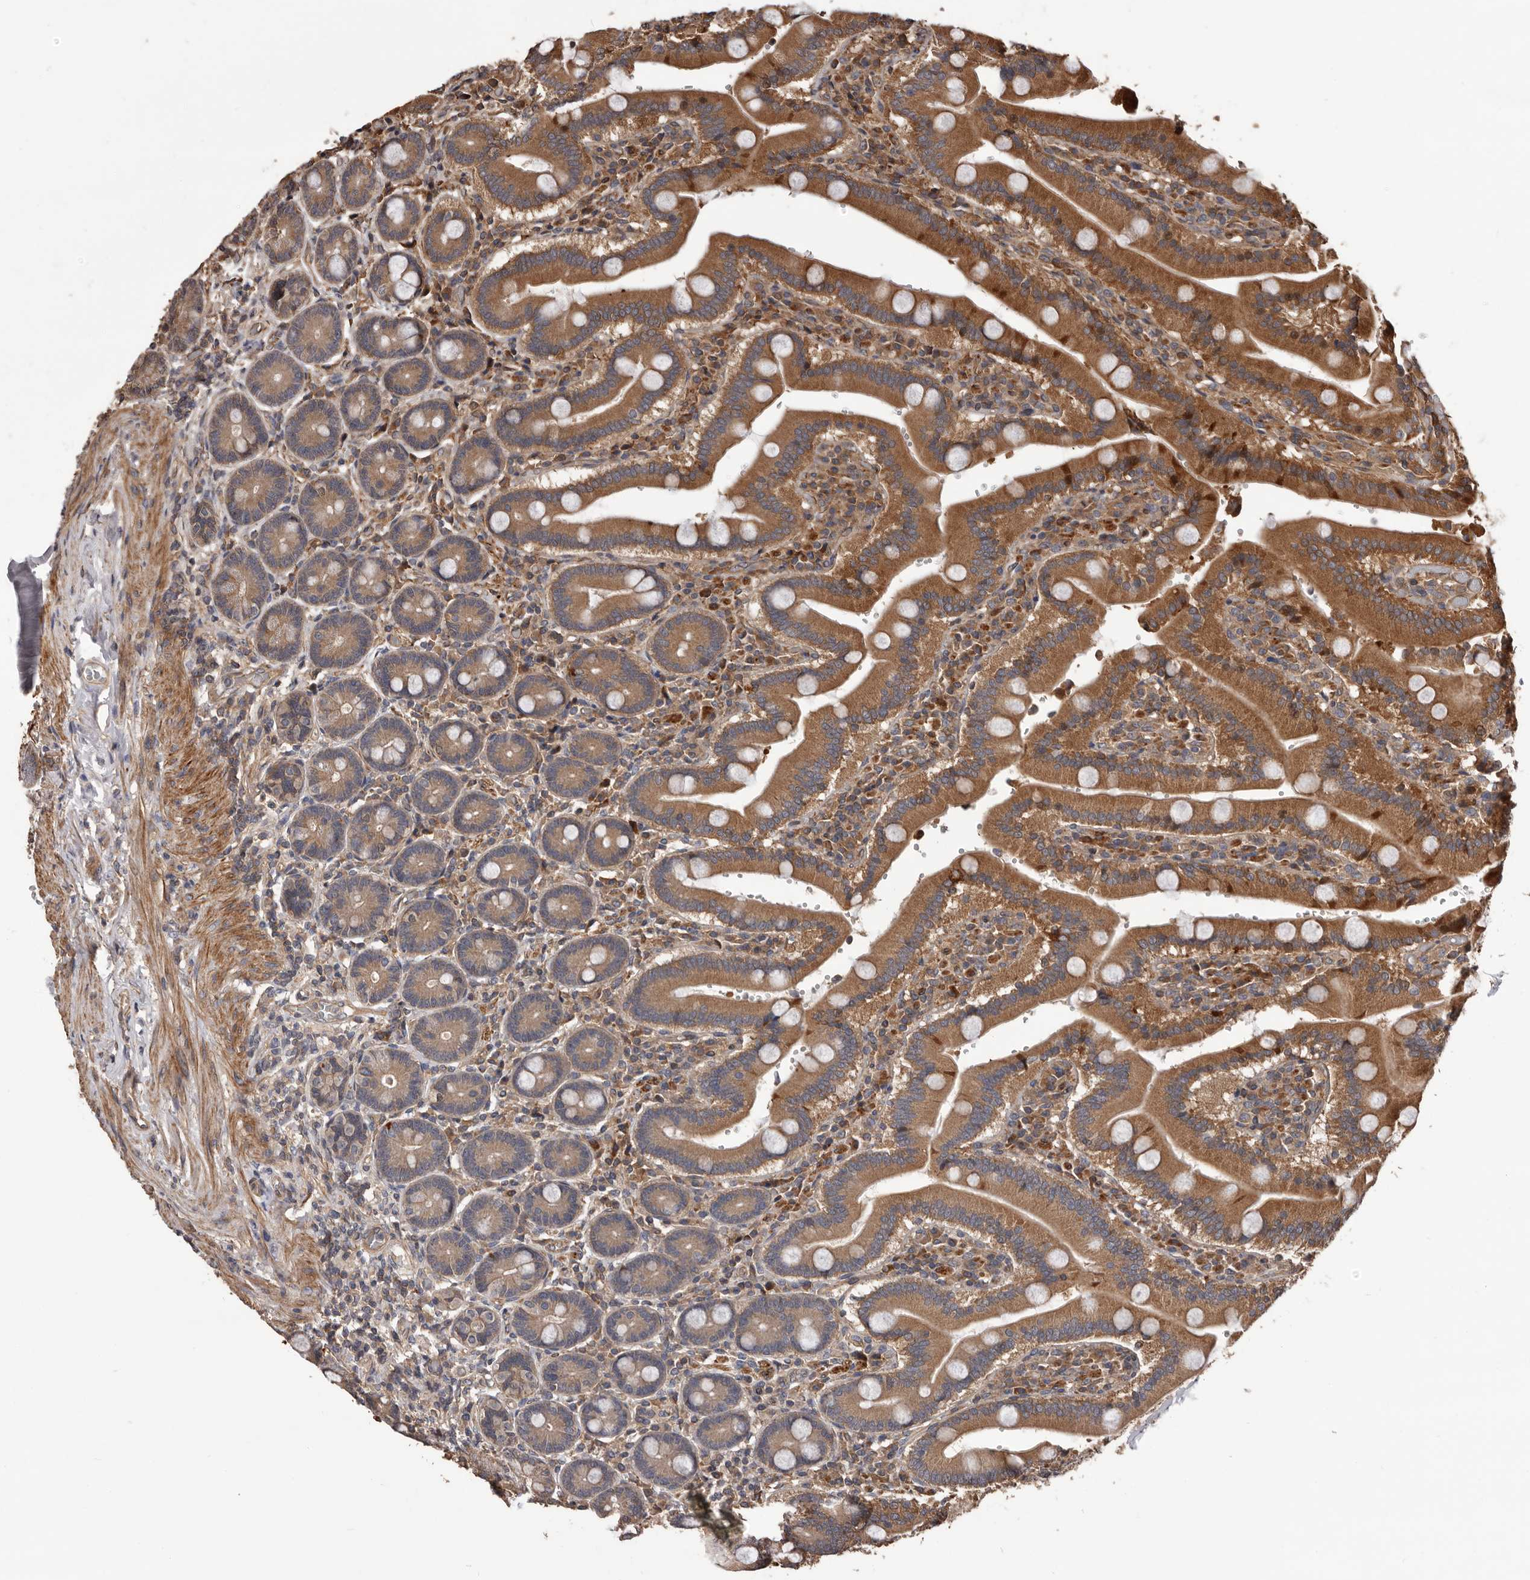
{"staining": {"intensity": "moderate", "quantity": ">75%", "location": "cytoplasmic/membranous"}, "tissue": "duodenum", "cell_type": "Glandular cells", "image_type": "normal", "snomed": [{"axis": "morphology", "description": "Normal tissue, NOS"}, {"axis": "topography", "description": "Duodenum"}], "caption": "Immunohistochemistry of unremarkable human duodenum exhibits medium levels of moderate cytoplasmic/membranous expression in about >75% of glandular cells.", "gene": "ADAMTS2", "patient": {"sex": "female", "age": 62}}